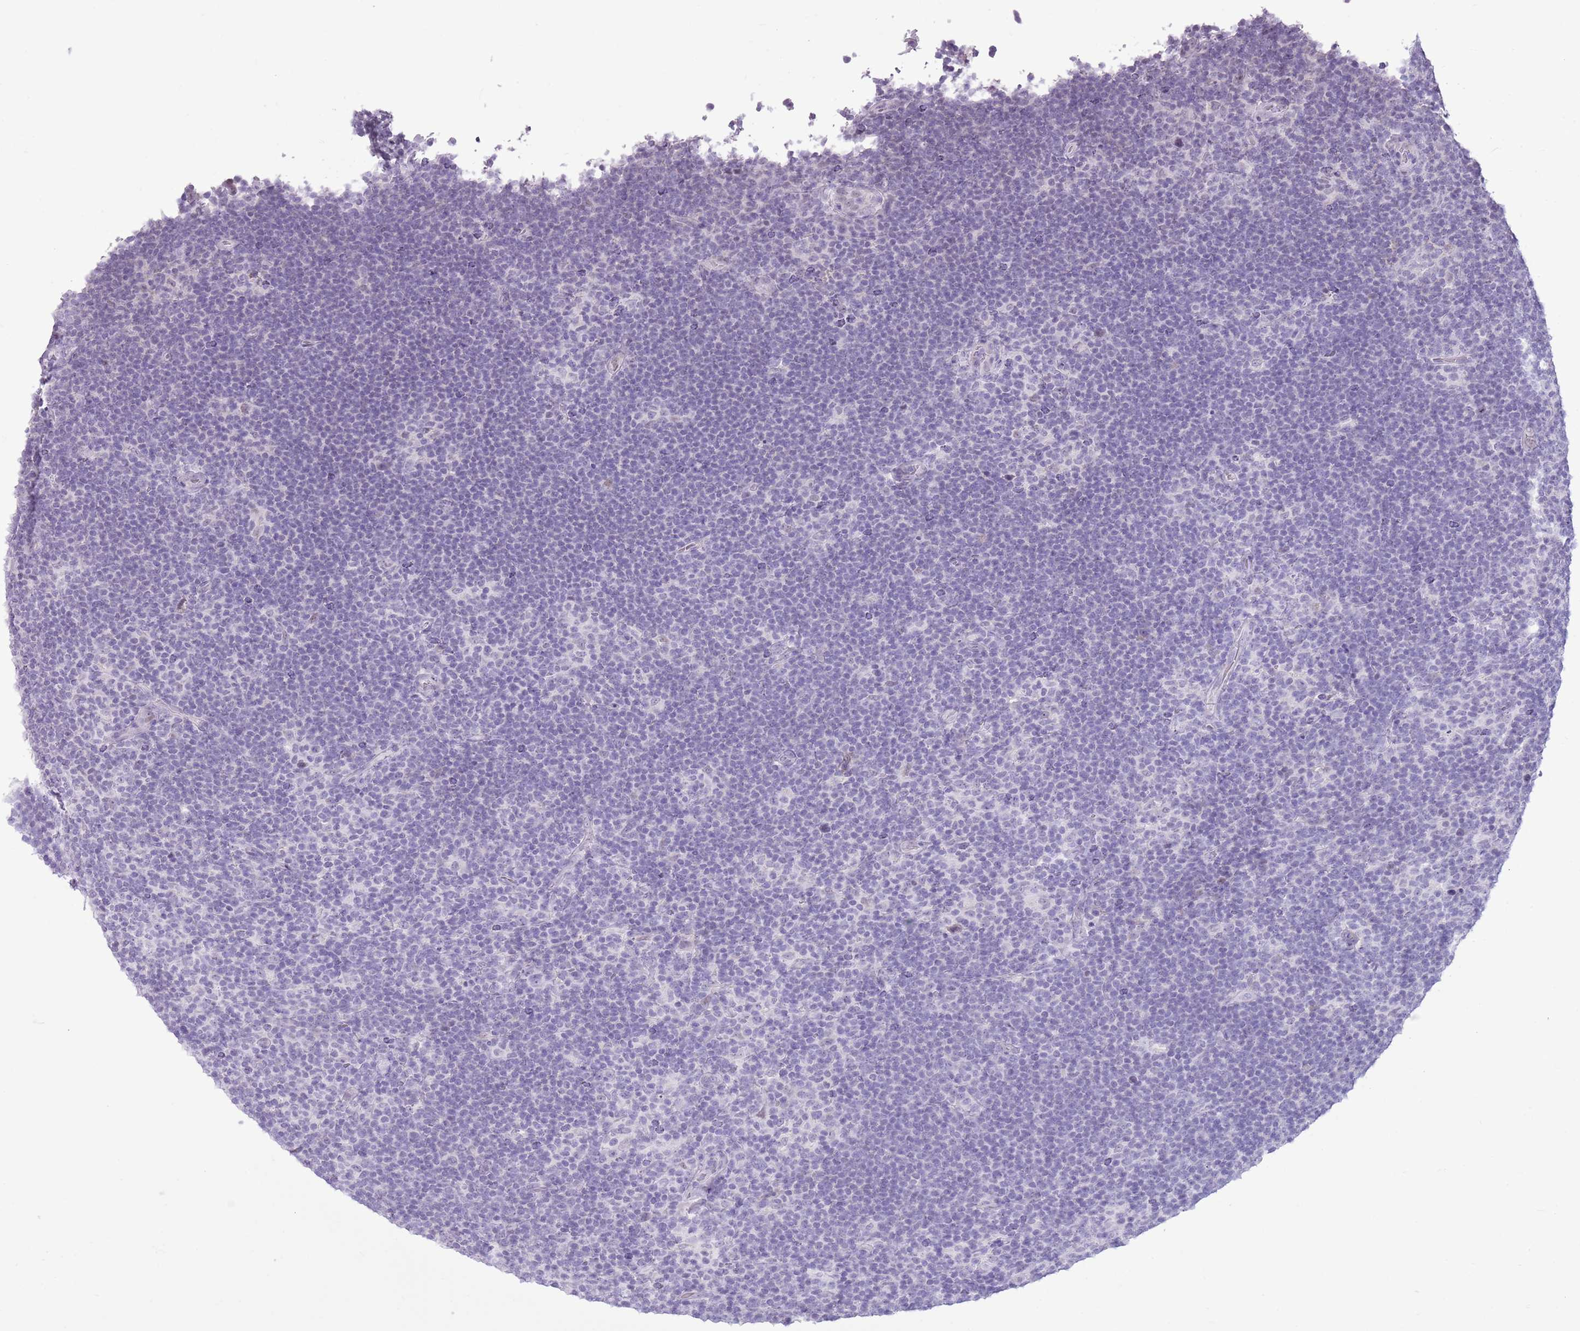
{"staining": {"intensity": "negative", "quantity": "none", "location": "none"}, "tissue": "lymphoma", "cell_type": "Tumor cells", "image_type": "cancer", "snomed": [{"axis": "morphology", "description": "Hodgkin's disease, NOS"}, {"axis": "topography", "description": "Lymph node"}], "caption": "Tumor cells are negative for protein expression in human lymphoma. (DAB (3,3'-diaminobenzidine) IHC visualized using brightfield microscopy, high magnification).", "gene": "RPL3L", "patient": {"sex": "female", "age": 57}}